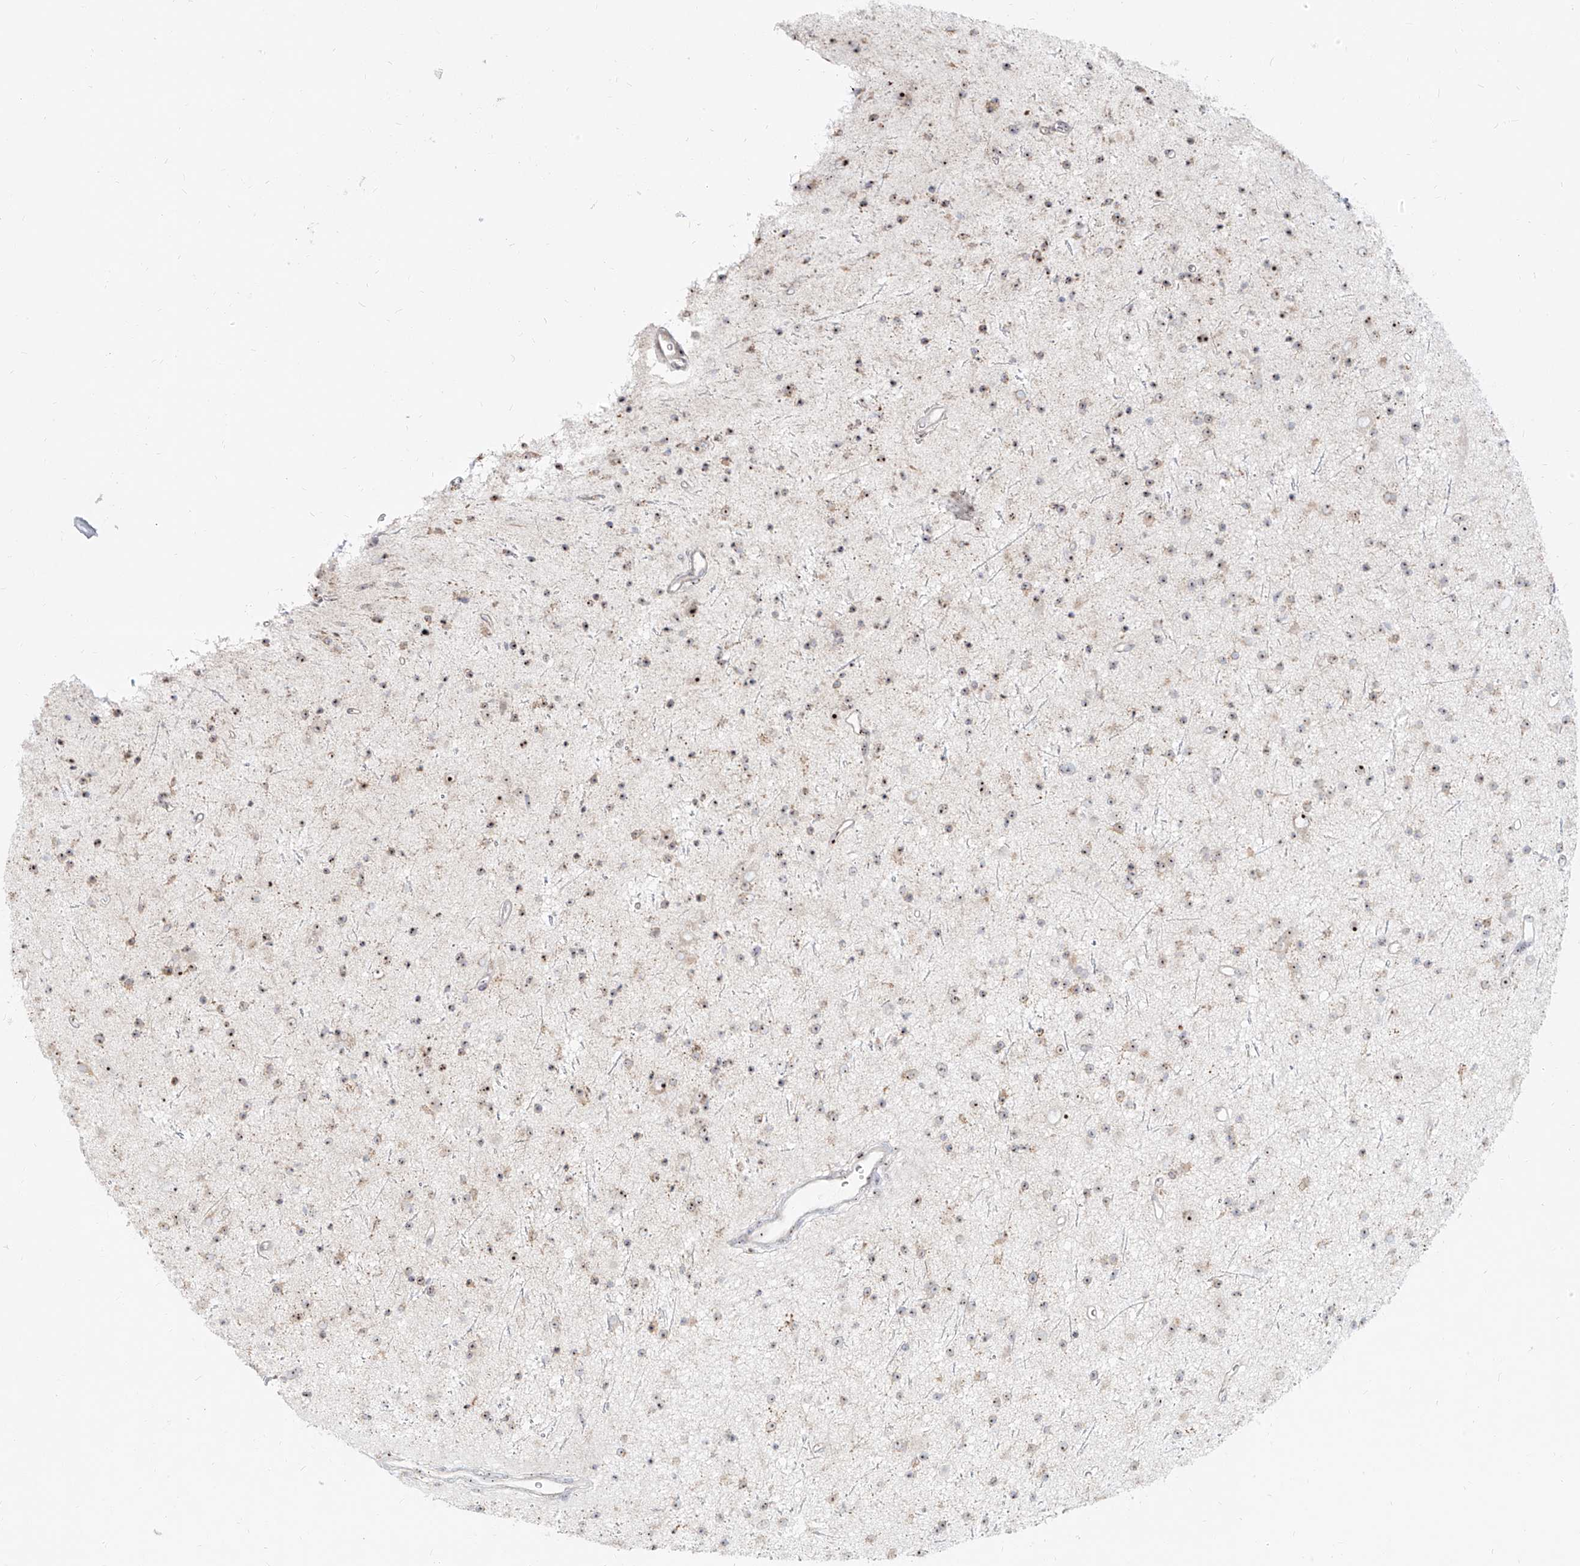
{"staining": {"intensity": "weak", "quantity": "25%-75%", "location": "nuclear"}, "tissue": "glioma", "cell_type": "Tumor cells", "image_type": "cancer", "snomed": [{"axis": "morphology", "description": "Glioma, malignant, Low grade"}, {"axis": "topography", "description": "Cerebral cortex"}], "caption": "Human malignant glioma (low-grade) stained for a protein (brown) shows weak nuclear positive positivity in about 25%-75% of tumor cells.", "gene": "BYSL", "patient": {"sex": "female", "age": 39}}